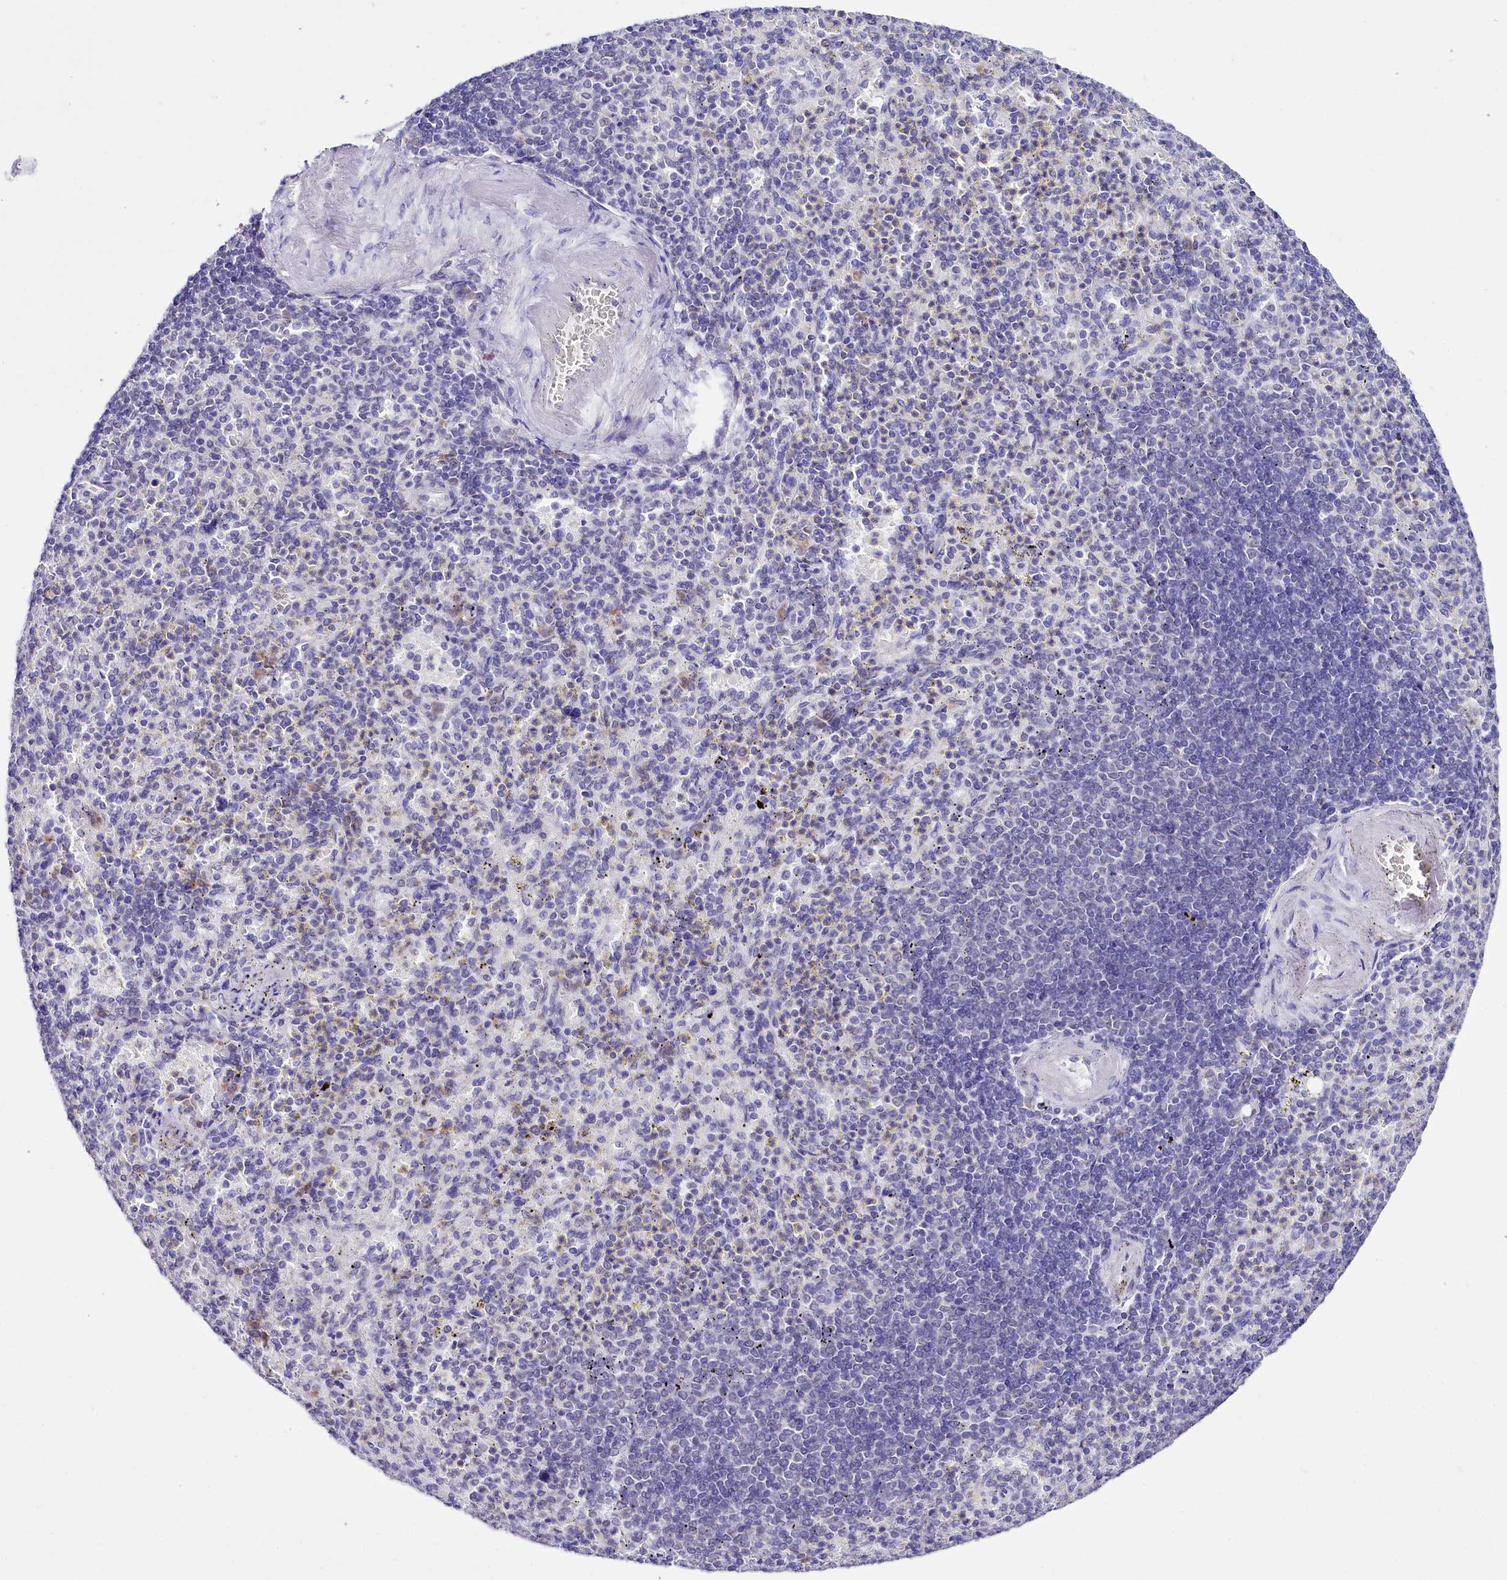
{"staining": {"intensity": "negative", "quantity": "none", "location": "none"}, "tissue": "spleen", "cell_type": "Cells in red pulp", "image_type": "normal", "snomed": [{"axis": "morphology", "description": "Normal tissue, NOS"}, {"axis": "topography", "description": "Spleen"}], "caption": "Spleen was stained to show a protein in brown. There is no significant positivity in cells in red pulp. The staining was performed using DAB (3,3'-diaminobenzidine) to visualize the protein expression in brown, while the nuclei were stained in blue with hematoxylin (Magnification: 20x).", "gene": "SPATS2", "patient": {"sex": "female", "age": 74}}